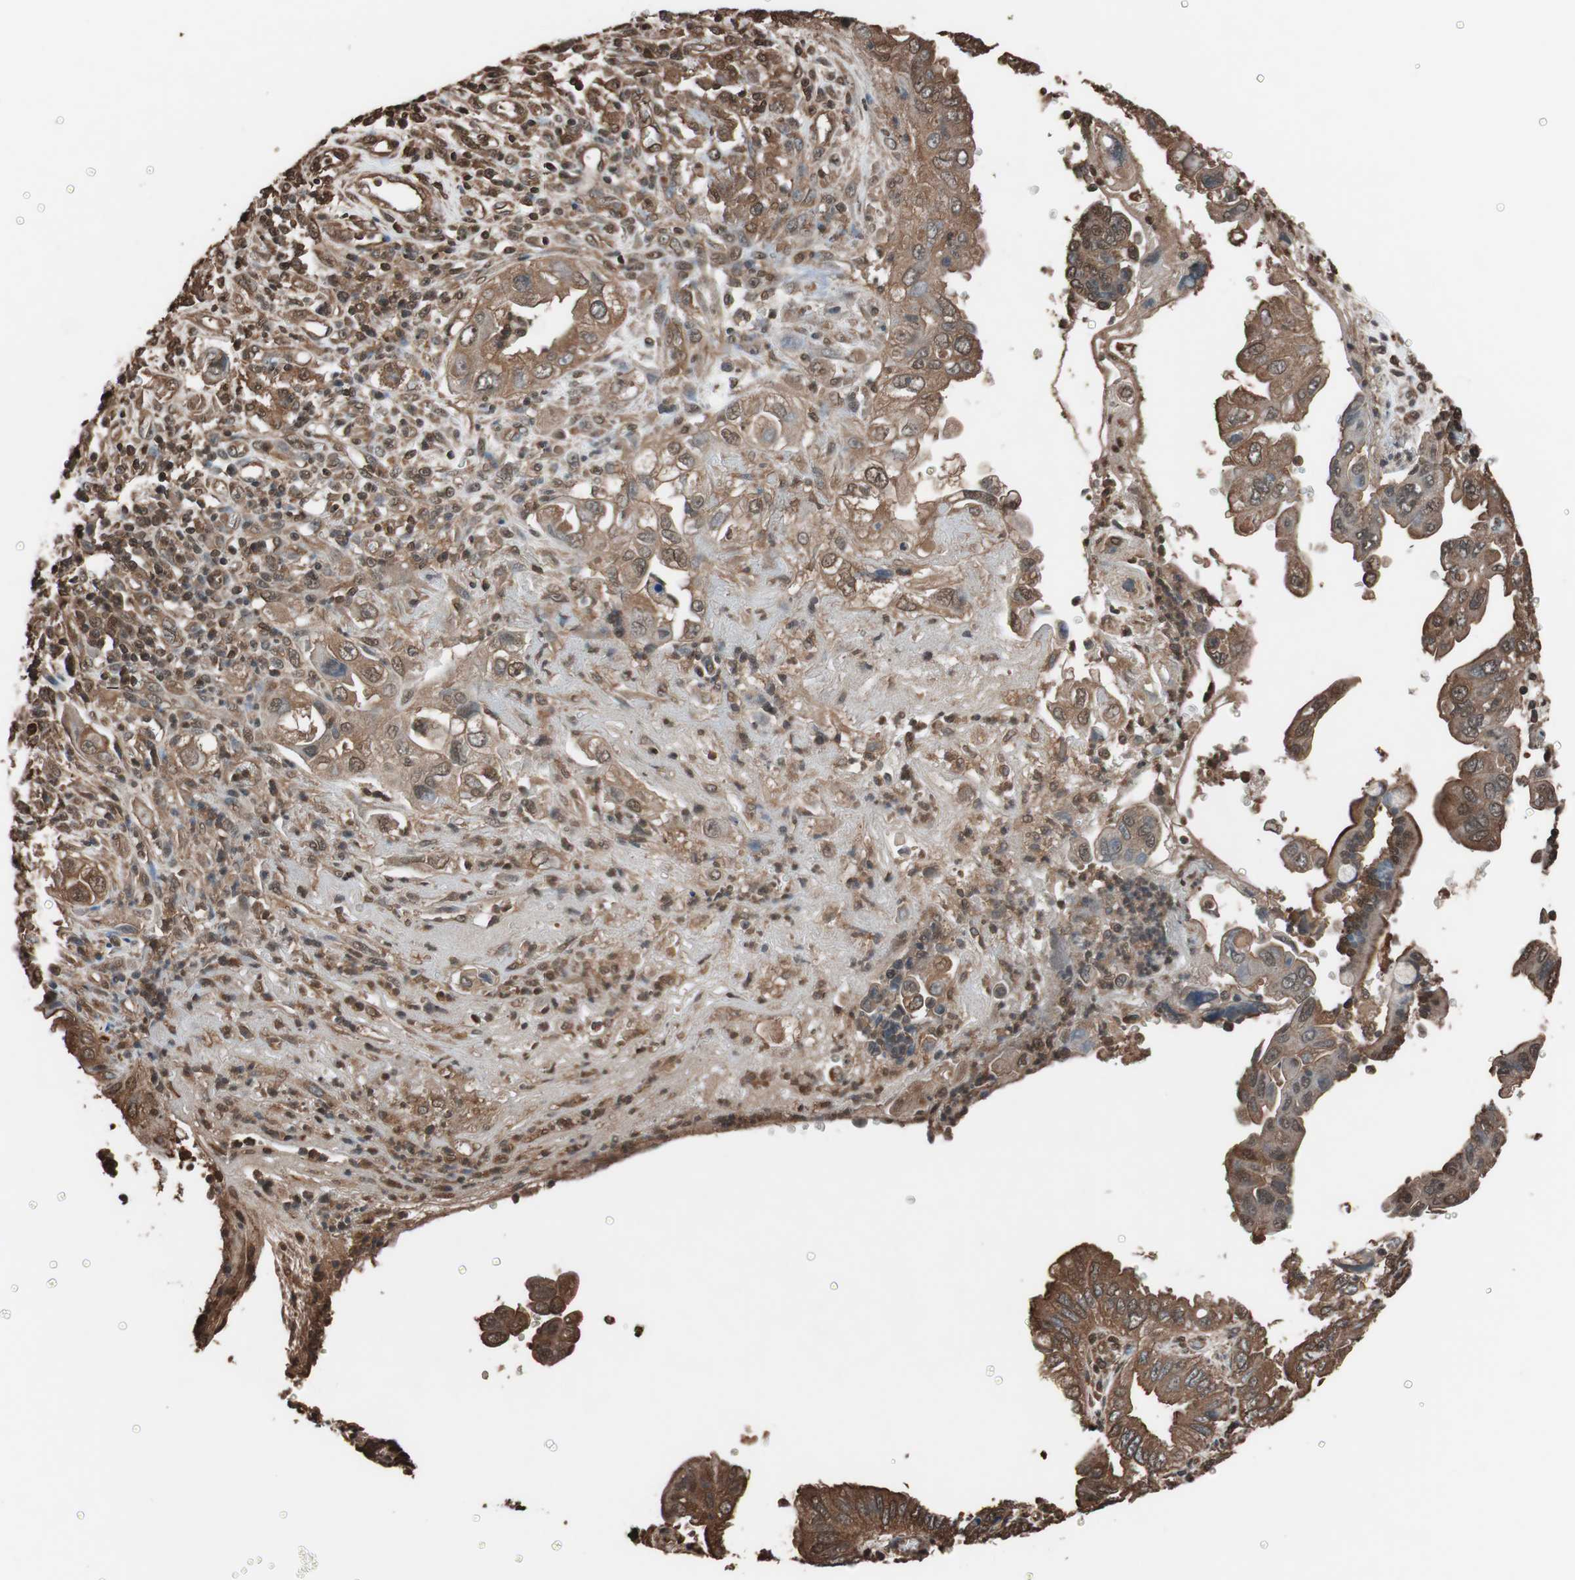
{"staining": {"intensity": "strong", "quantity": ">75%", "location": "cytoplasmic/membranous"}, "tissue": "pancreatic cancer", "cell_type": "Tumor cells", "image_type": "cancer", "snomed": [{"axis": "morphology", "description": "Normal tissue, NOS"}, {"axis": "topography", "description": "Lymph node"}], "caption": "Protein expression by immunohistochemistry (IHC) reveals strong cytoplasmic/membranous expression in about >75% of tumor cells in pancreatic cancer.", "gene": "CALM2", "patient": {"sex": "male", "age": 50}}